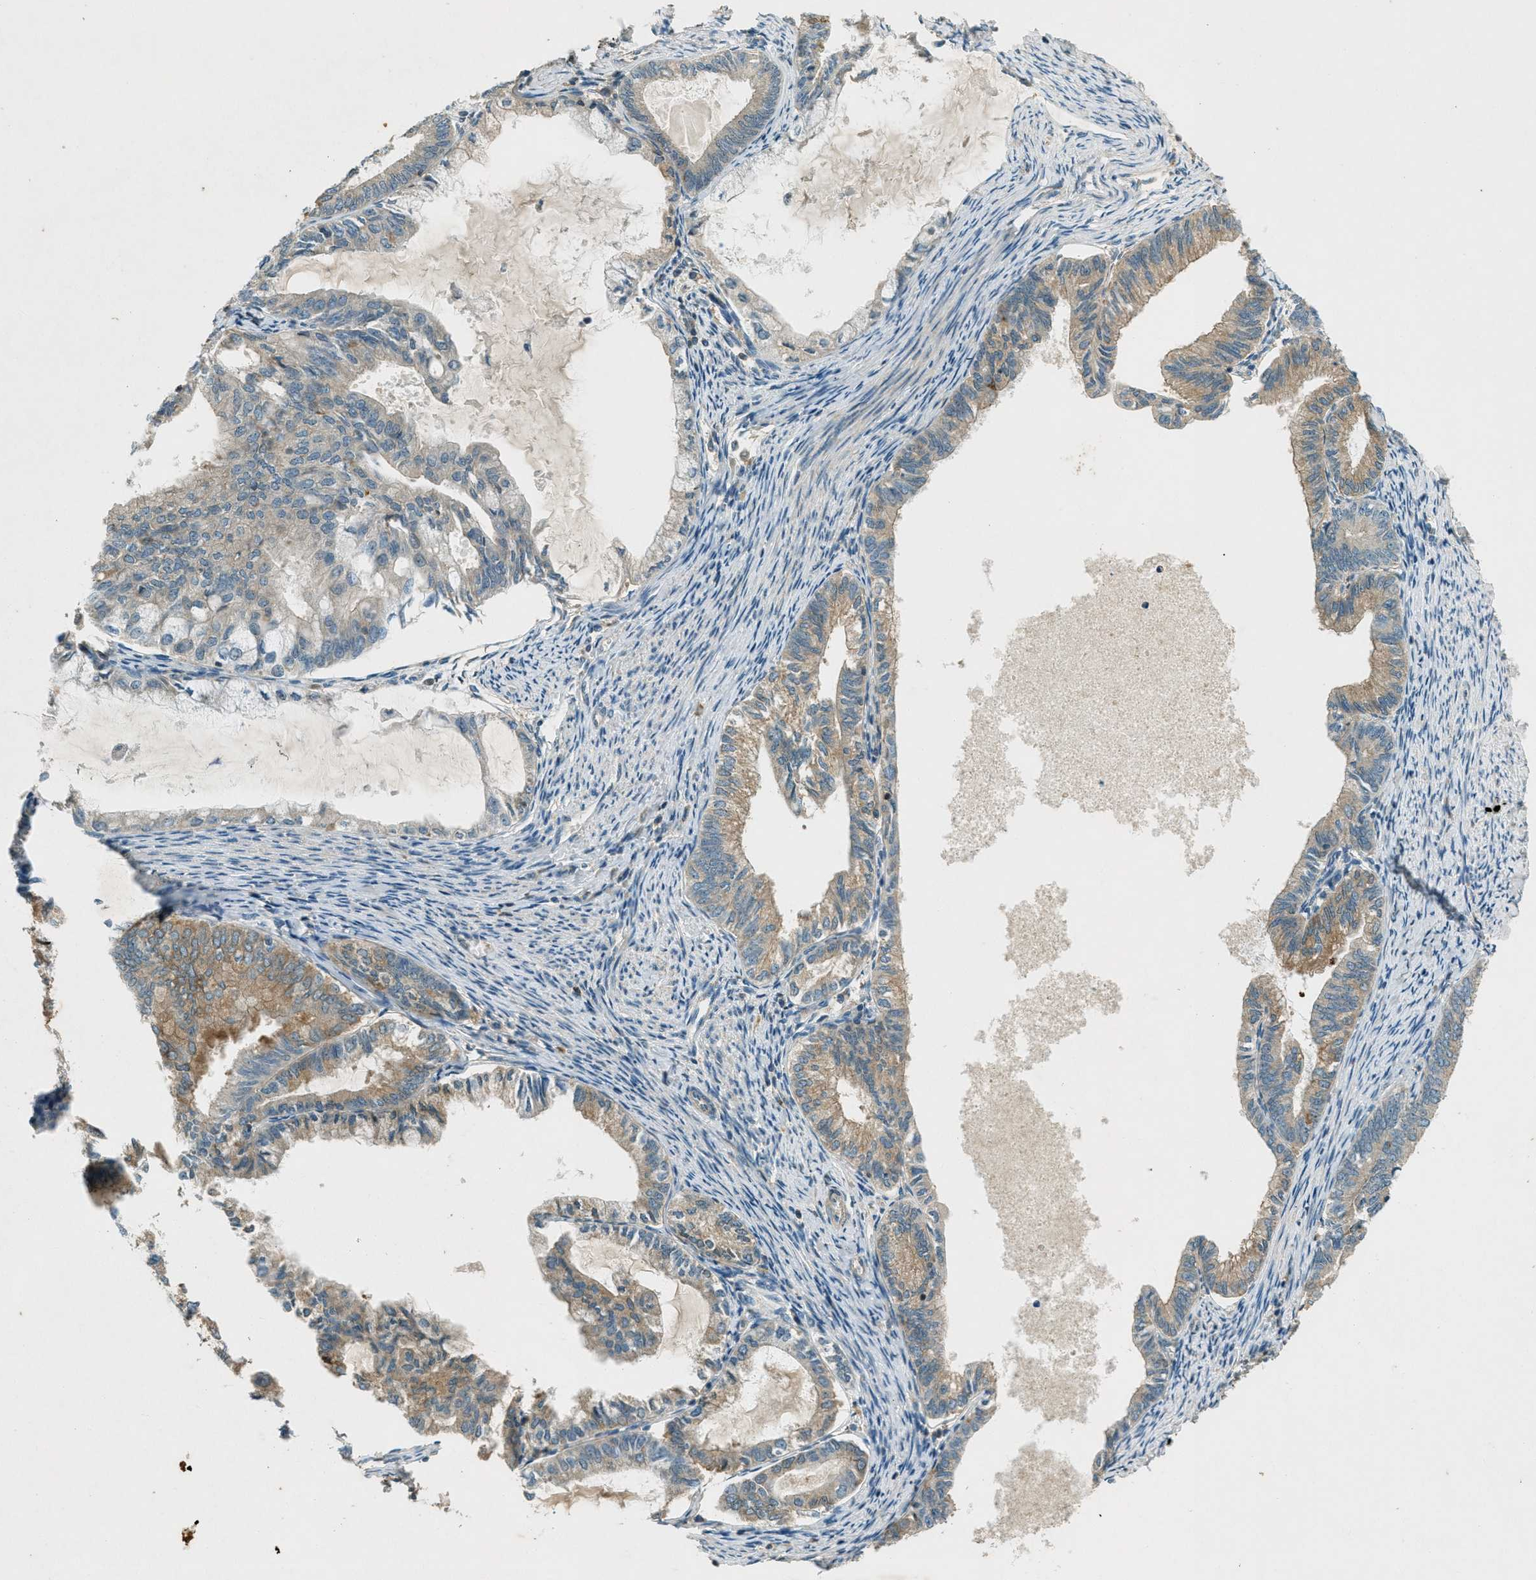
{"staining": {"intensity": "moderate", "quantity": "<25%", "location": "cytoplasmic/membranous"}, "tissue": "endometrial cancer", "cell_type": "Tumor cells", "image_type": "cancer", "snomed": [{"axis": "morphology", "description": "Adenocarcinoma, NOS"}, {"axis": "topography", "description": "Endometrium"}], "caption": "Endometrial adenocarcinoma tissue demonstrates moderate cytoplasmic/membranous expression in approximately <25% of tumor cells", "gene": "NUDT4", "patient": {"sex": "female", "age": 86}}